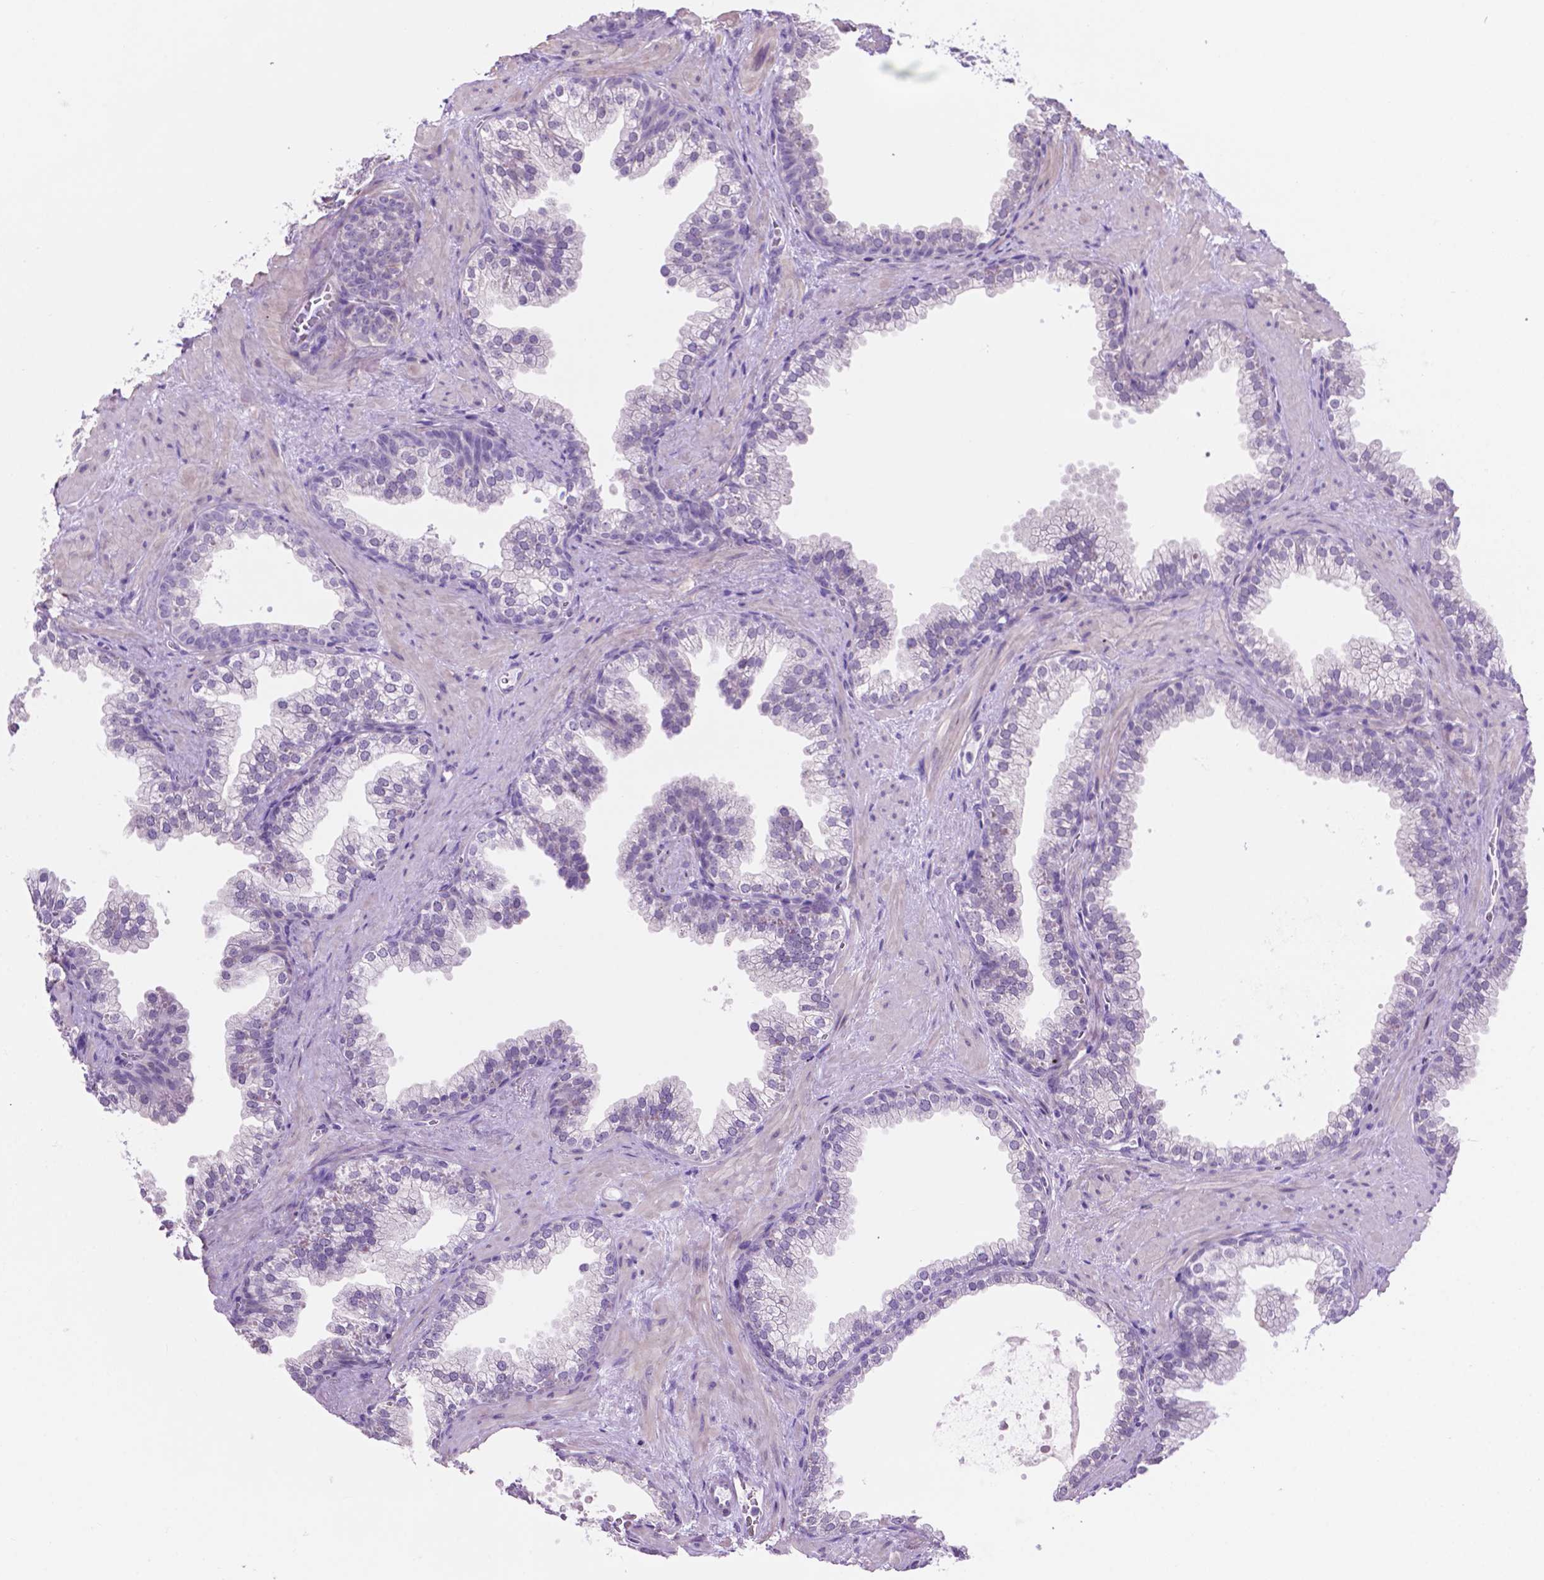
{"staining": {"intensity": "negative", "quantity": "none", "location": "none"}, "tissue": "prostate", "cell_type": "Glandular cells", "image_type": "normal", "snomed": [{"axis": "morphology", "description": "Normal tissue, NOS"}, {"axis": "topography", "description": "Prostate"}], "caption": "This is a histopathology image of immunohistochemistry (IHC) staining of unremarkable prostate, which shows no staining in glandular cells. (Immunohistochemistry, brightfield microscopy, high magnification).", "gene": "ACY3", "patient": {"sex": "male", "age": 79}}